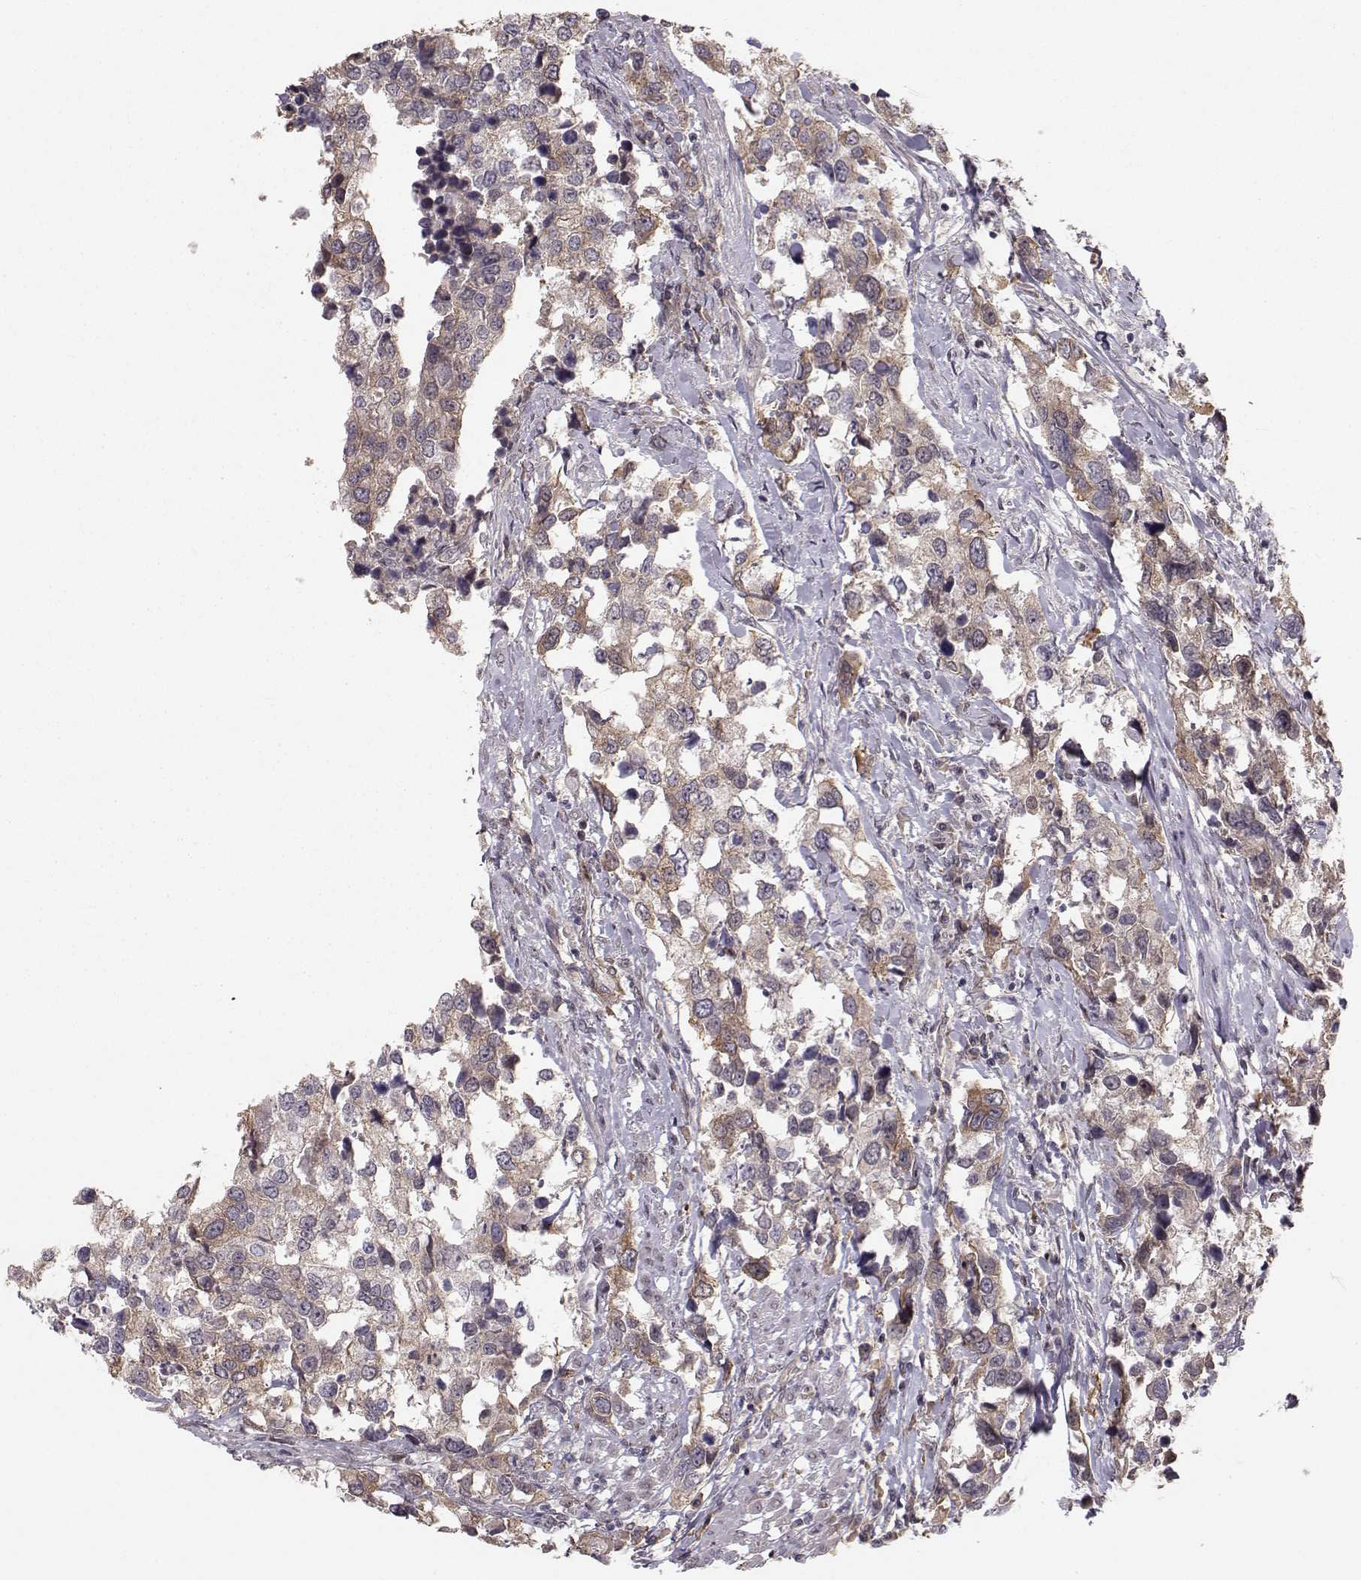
{"staining": {"intensity": "moderate", "quantity": "<25%", "location": "cytoplasmic/membranous"}, "tissue": "urothelial cancer", "cell_type": "Tumor cells", "image_type": "cancer", "snomed": [{"axis": "morphology", "description": "Urothelial carcinoma, NOS"}, {"axis": "morphology", "description": "Urothelial carcinoma, High grade"}, {"axis": "topography", "description": "Urinary bladder"}], "caption": "Urothelial cancer tissue demonstrates moderate cytoplasmic/membranous expression in about <25% of tumor cells, visualized by immunohistochemistry.", "gene": "PLEKHG3", "patient": {"sex": "male", "age": 63}}